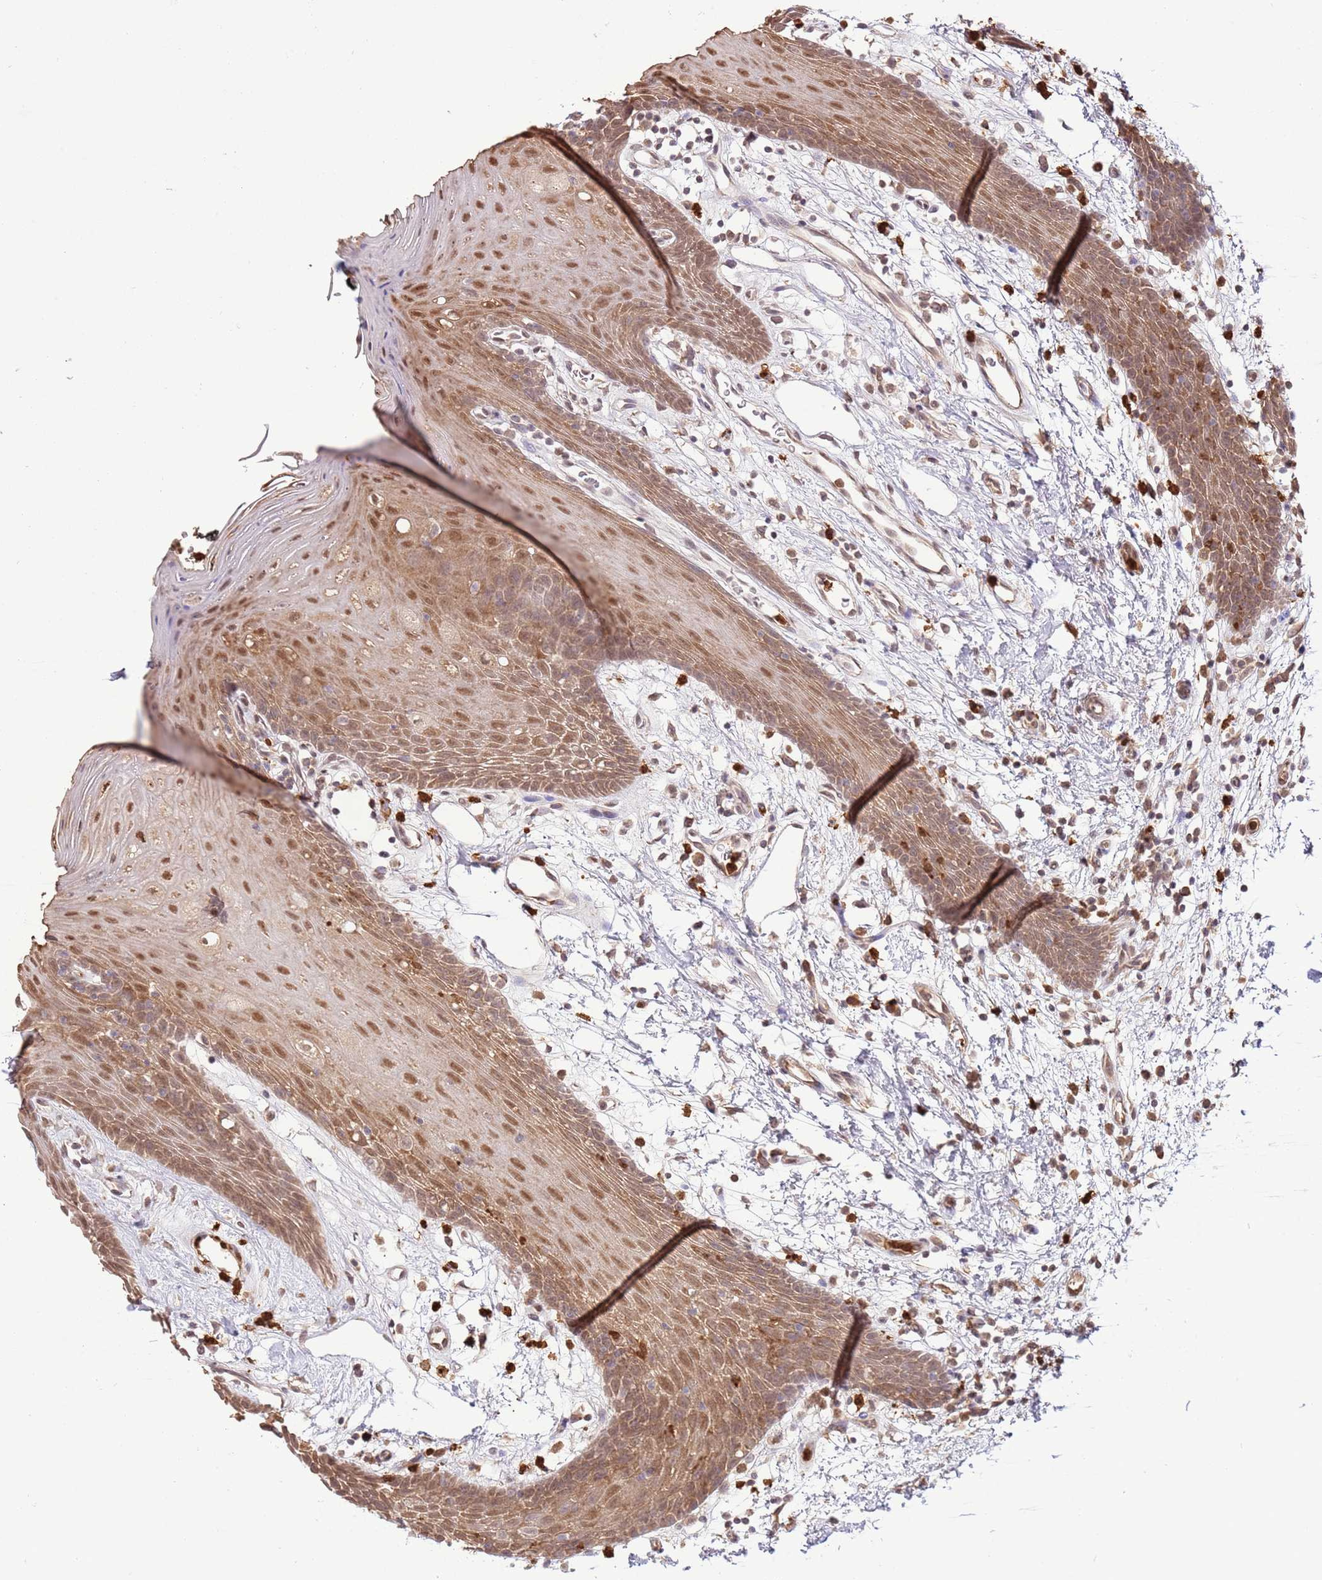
{"staining": {"intensity": "moderate", "quantity": ">75%", "location": "cytoplasmic/membranous,nuclear"}, "tissue": "oral mucosa", "cell_type": "Squamous epithelial cells", "image_type": "normal", "snomed": [{"axis": "morphology", "description": "Normal tissue, NOS"}, {"axis": "topography", "description": "Oral tissue"}, {"axis": "topography", "description": "Tounge, NOS"}], "caption": "Immunohistochemistry histopathology image of unremarkable oral mucosa: human oral mucosa stained using IHC displays medium levels of moderate protein expression localized specifically in the cytoplasmic/membranous,nuclear of squamous epithelial cells, appearing as a cytoplasmic/membranous,nuclear brown color.", "gene": "AMIGO1", "patient": {"sex": "female", "age": 59}}